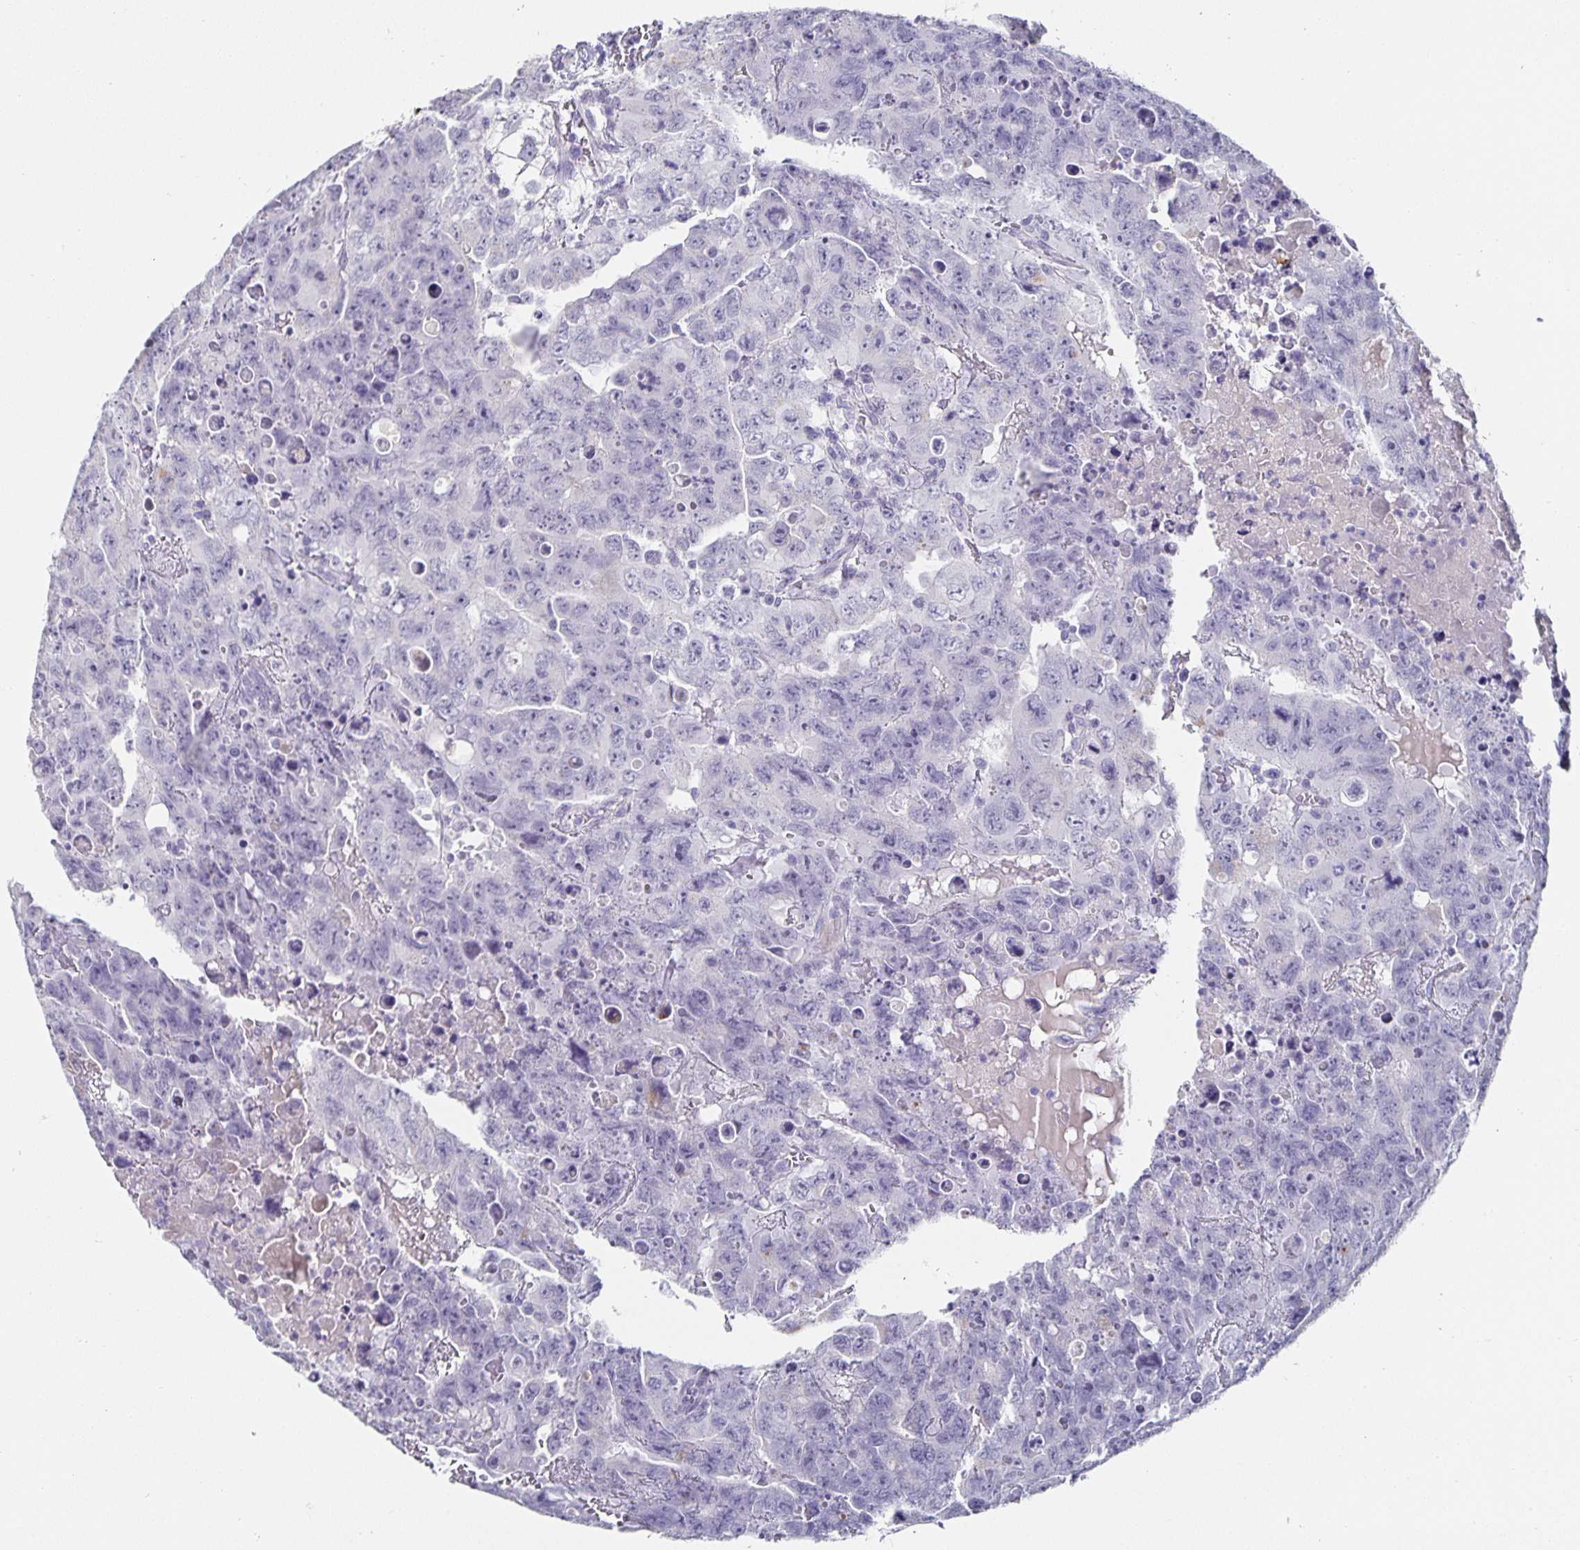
{"staining": {"intensity": "negative", "quantity": "none", "location": "none"}, "tissue": "testis cancer", "cell_type": "Tumor cells", "image_type": "cancer", "snomed": [{"axis": "morphology", "description": "Carcinoma, Embryonal, NOS"}, {"axis": "topography", "description": "Testis"}], "caption": "The micrograph exhibits no significant staining in tumor cells of testis cancer (embryonal carcinoma).", "gene": "CHGA", "patient": {"sex": "male", "age": 24}}